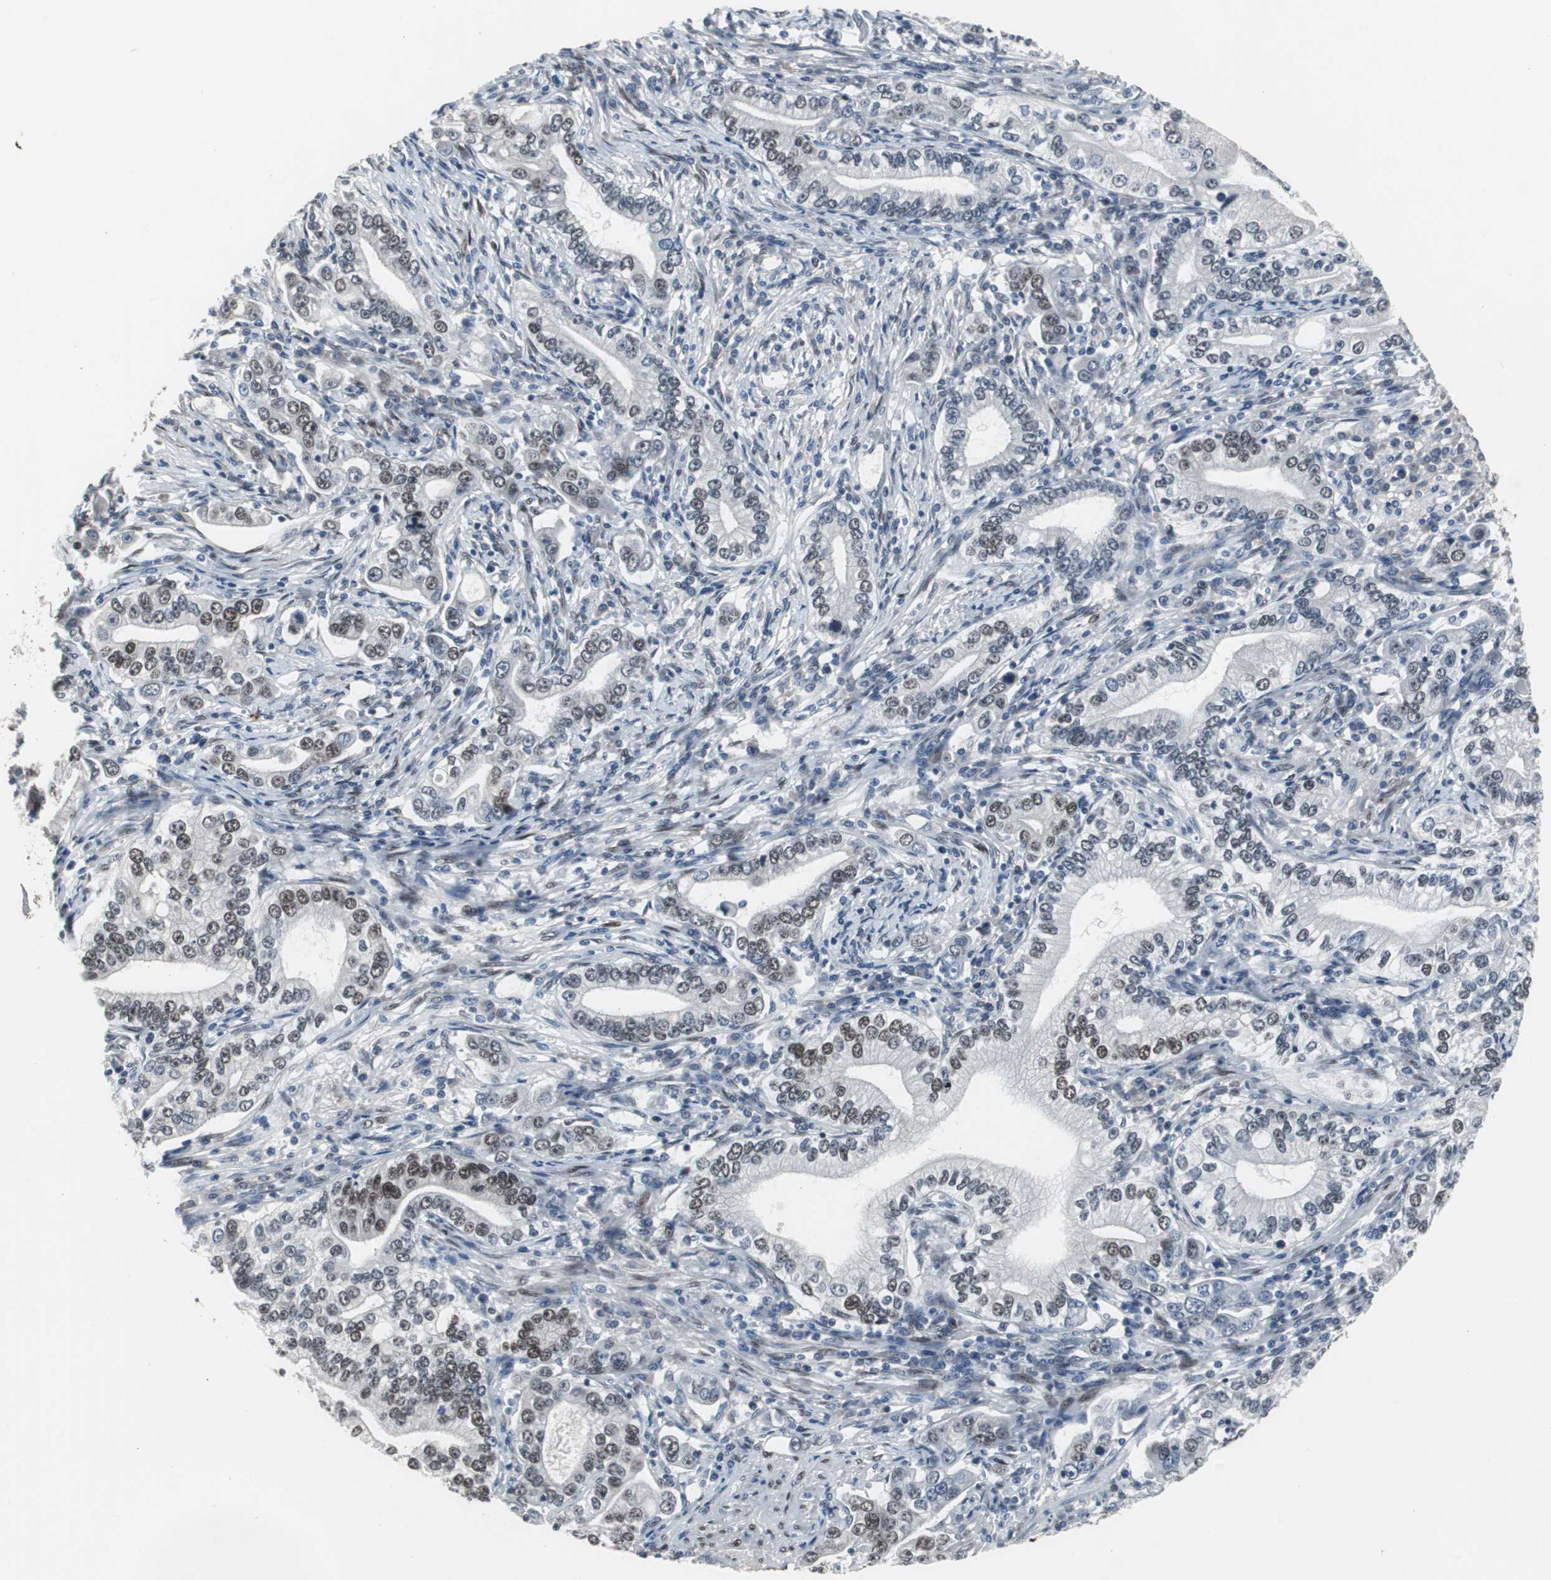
{"staining": {"intensity": "moderate", "quantity": "25%-75%", "location": "nuclear"}, "tissue": "stomach cancer", "cell_type": "Tumor cells", "image_type": "cancer", "snomed": [{"axis": "morphology", "description": "Adenocarcinoma, NOS"}, {"axis": "topography", "description": "Stomach, lower"}], "caption": "There is medium levels of moderate nuclear staining in tumor cells of stomach adenocarcinoma, as demonstrated by immunohistochemical staining (brown color).", "gene": "FOXP4", "patient": {"sex": "female", "age": 72}}